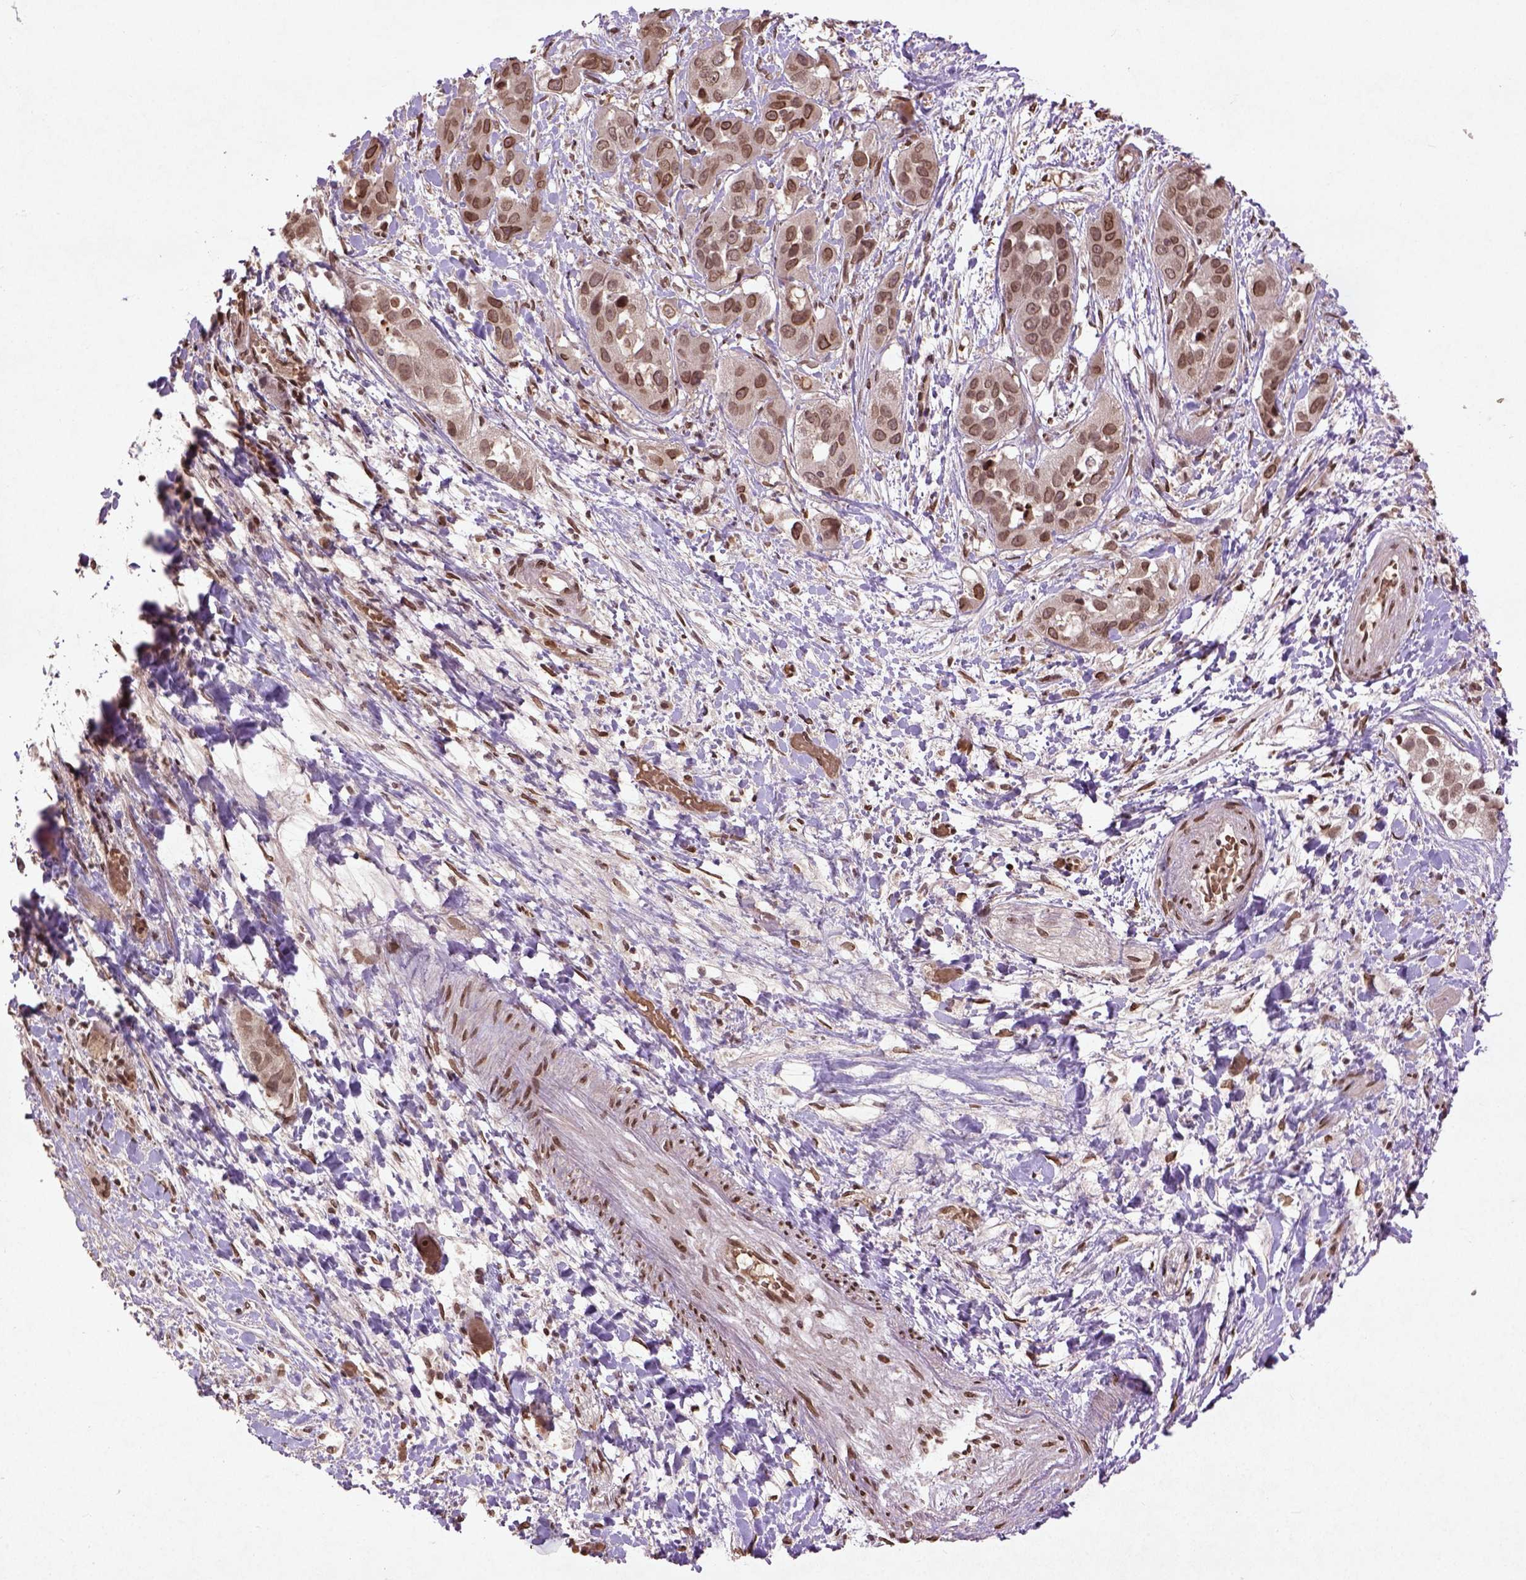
{"staining": {"intensity": "moderate", "quantity": ">75%", "location": "nuclear"}, "tissue": "liver cancer", "cell_type": "Tumor cells", "image_type": "cancer", "snomed": [{"axis": "morphology", "description": "Cholangiocarcinoma"}, {"axis": "topography", "description": "Liver"}], "caption": "Immunohistochemistry (IHC) photomicrograph of cholangiocarcinoma (liver) stained for a protein (brown), which shows medium levels of moderate nuclear staining in approximately >75% of tumor cells.", "gene": "BANF1", "patient": {"sex": "female", "age": 52}}